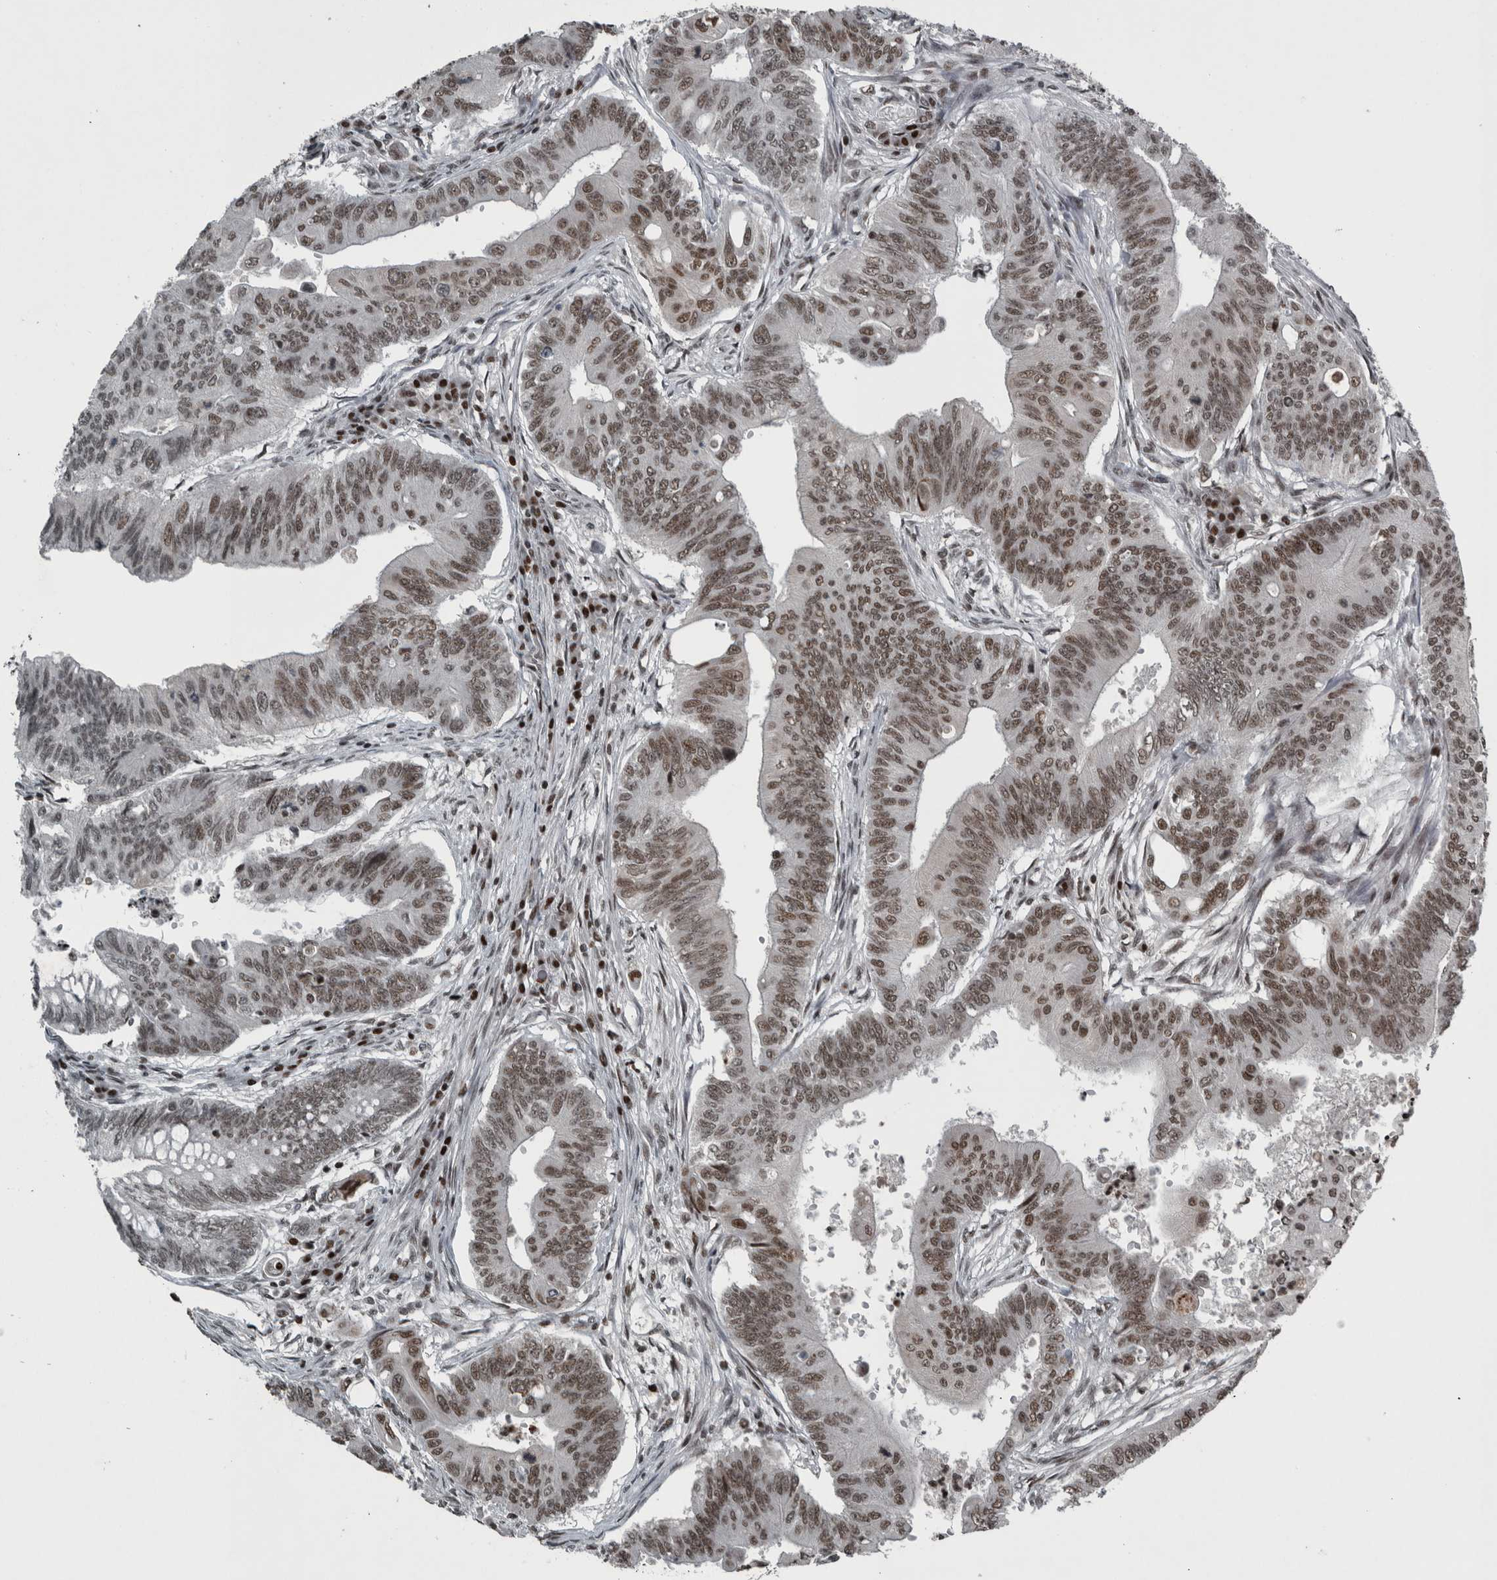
{"staining": {"intensity": "moderate", "quantity": ">75%", "location": "nuclear"}, "tissue": "colorectal cancer", "cell_type": "Tumor cells", "image_type": "cancer", "snomed": [{"axis": "morphology", "description": "Adenoma, NOS"}, {"axis": "morphology", "description": "Adenocarcinoma, NOS"}, {"axis": "topography", "description": "Colon"}], "caption": "This is a photomicrograph of immunohistochemistry (IHC) staining of colorectal adenoma, which shows moderate staining in the nuclear of tumor cells.", "gene": "UNC50", "patient": {"sex": "male", "age": 79}}